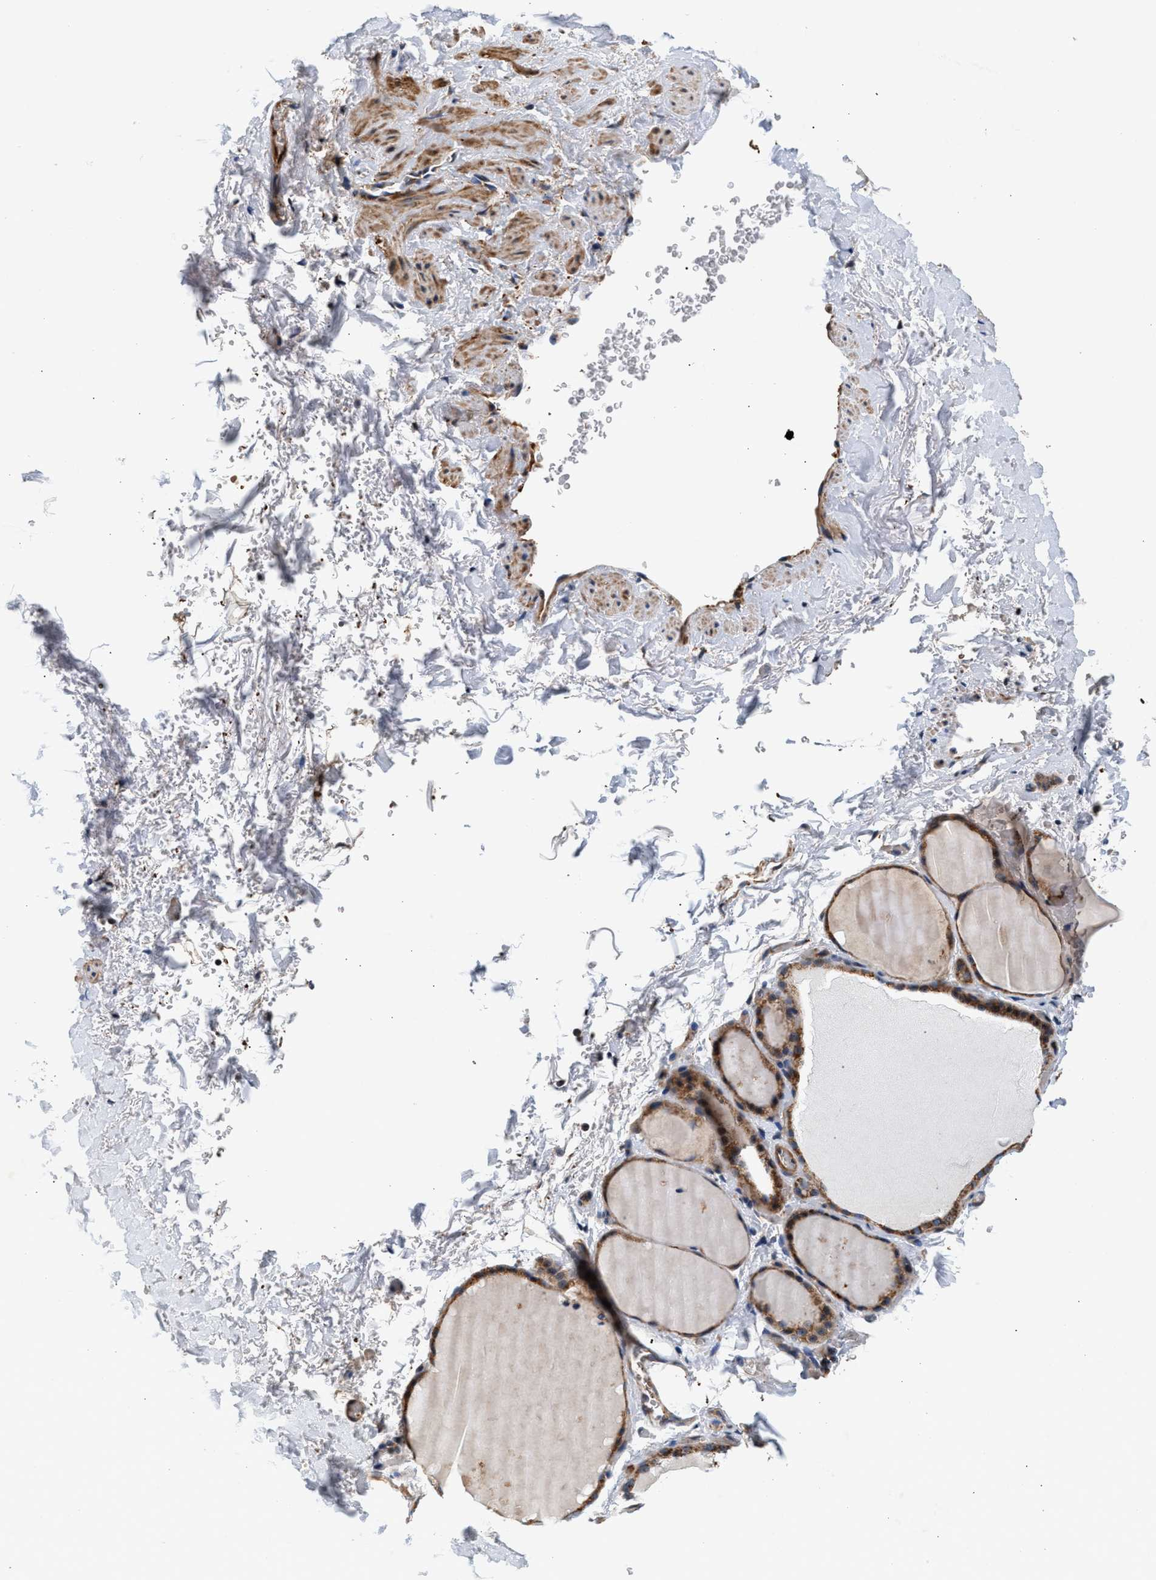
{"staining": {"intensity": "moderate", "quantity": ">75%", "location": "cytoplasmic/membranous"}, "tissue": "thyroid gland", "cell_type": "Glandular cells", "image_type": "normal", "snomed": [{"axis": "morphology", "description": "Normal tissue, NOS"}, {"axis": "topography", "description": "Thyroid gland"}], "caption": "IHC histopathology image of normal thyroid gland: human thyroid gland stained using IHC exhibits medium levels of moderate protein expression localized specifically in the cytoplasmic/membranous of glandular cells, appearing as a cytoplasmic/membranous brown color.", "gene": "SGK1", "patient": {"sex": "male", "age": 61}}